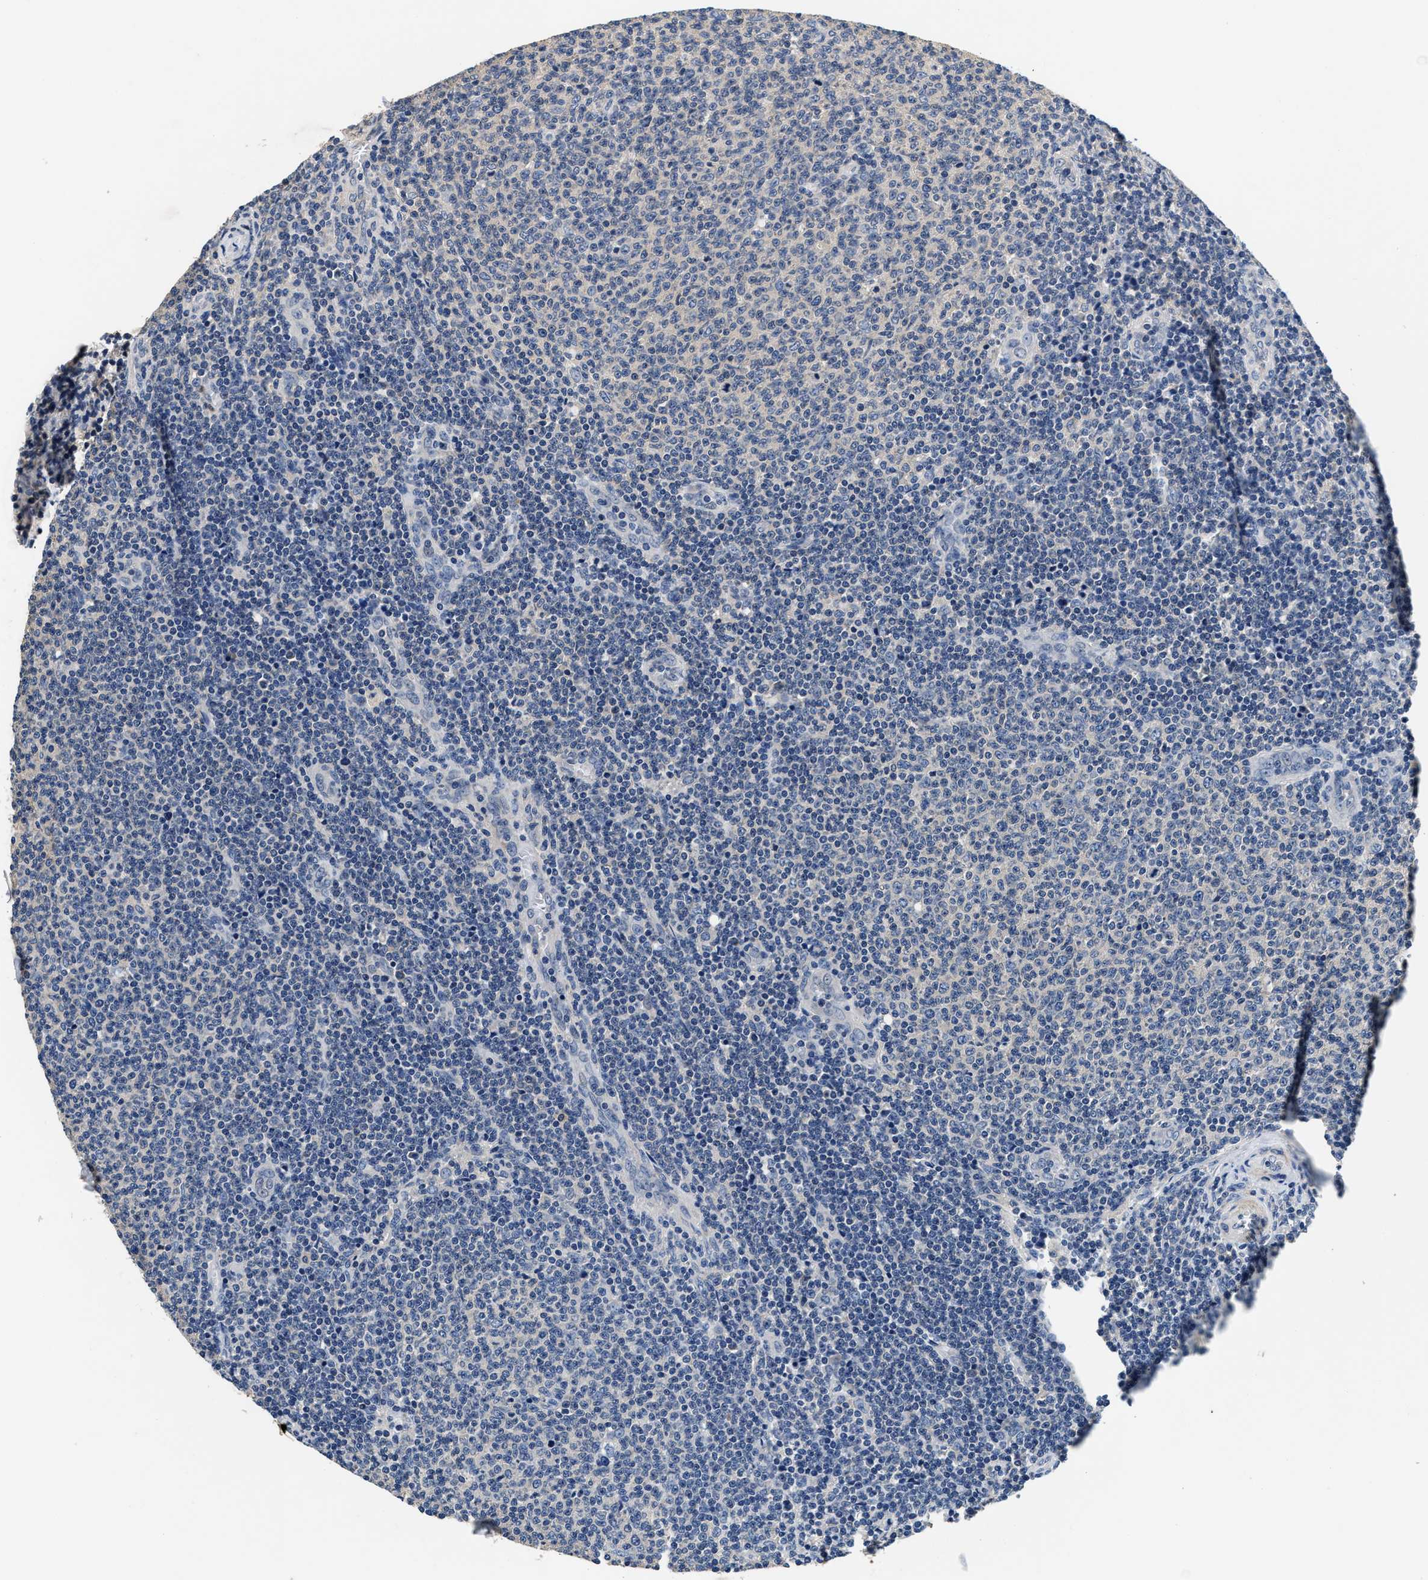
{"staining": {"intensity": "negative", "quantity": "none", "location": "none"}, "tissue": "lymphoma", "cell_type": "Tumor cells", "image_type": "cancer", "snomed": [{"axis": "morphology", "description": "Malignant lymphoma, non-Hodgkin's type, Low grade"}, {"axis": "topography", "description": "Lymph node"}], "caption": "IHC histopathology image of neoplastic tissue: lymphoma stained with DAB exhibits no significant protein staining in tumor cells.", "gene": "ANKIB1", "patient": {"sex": "male", "age": 66}}